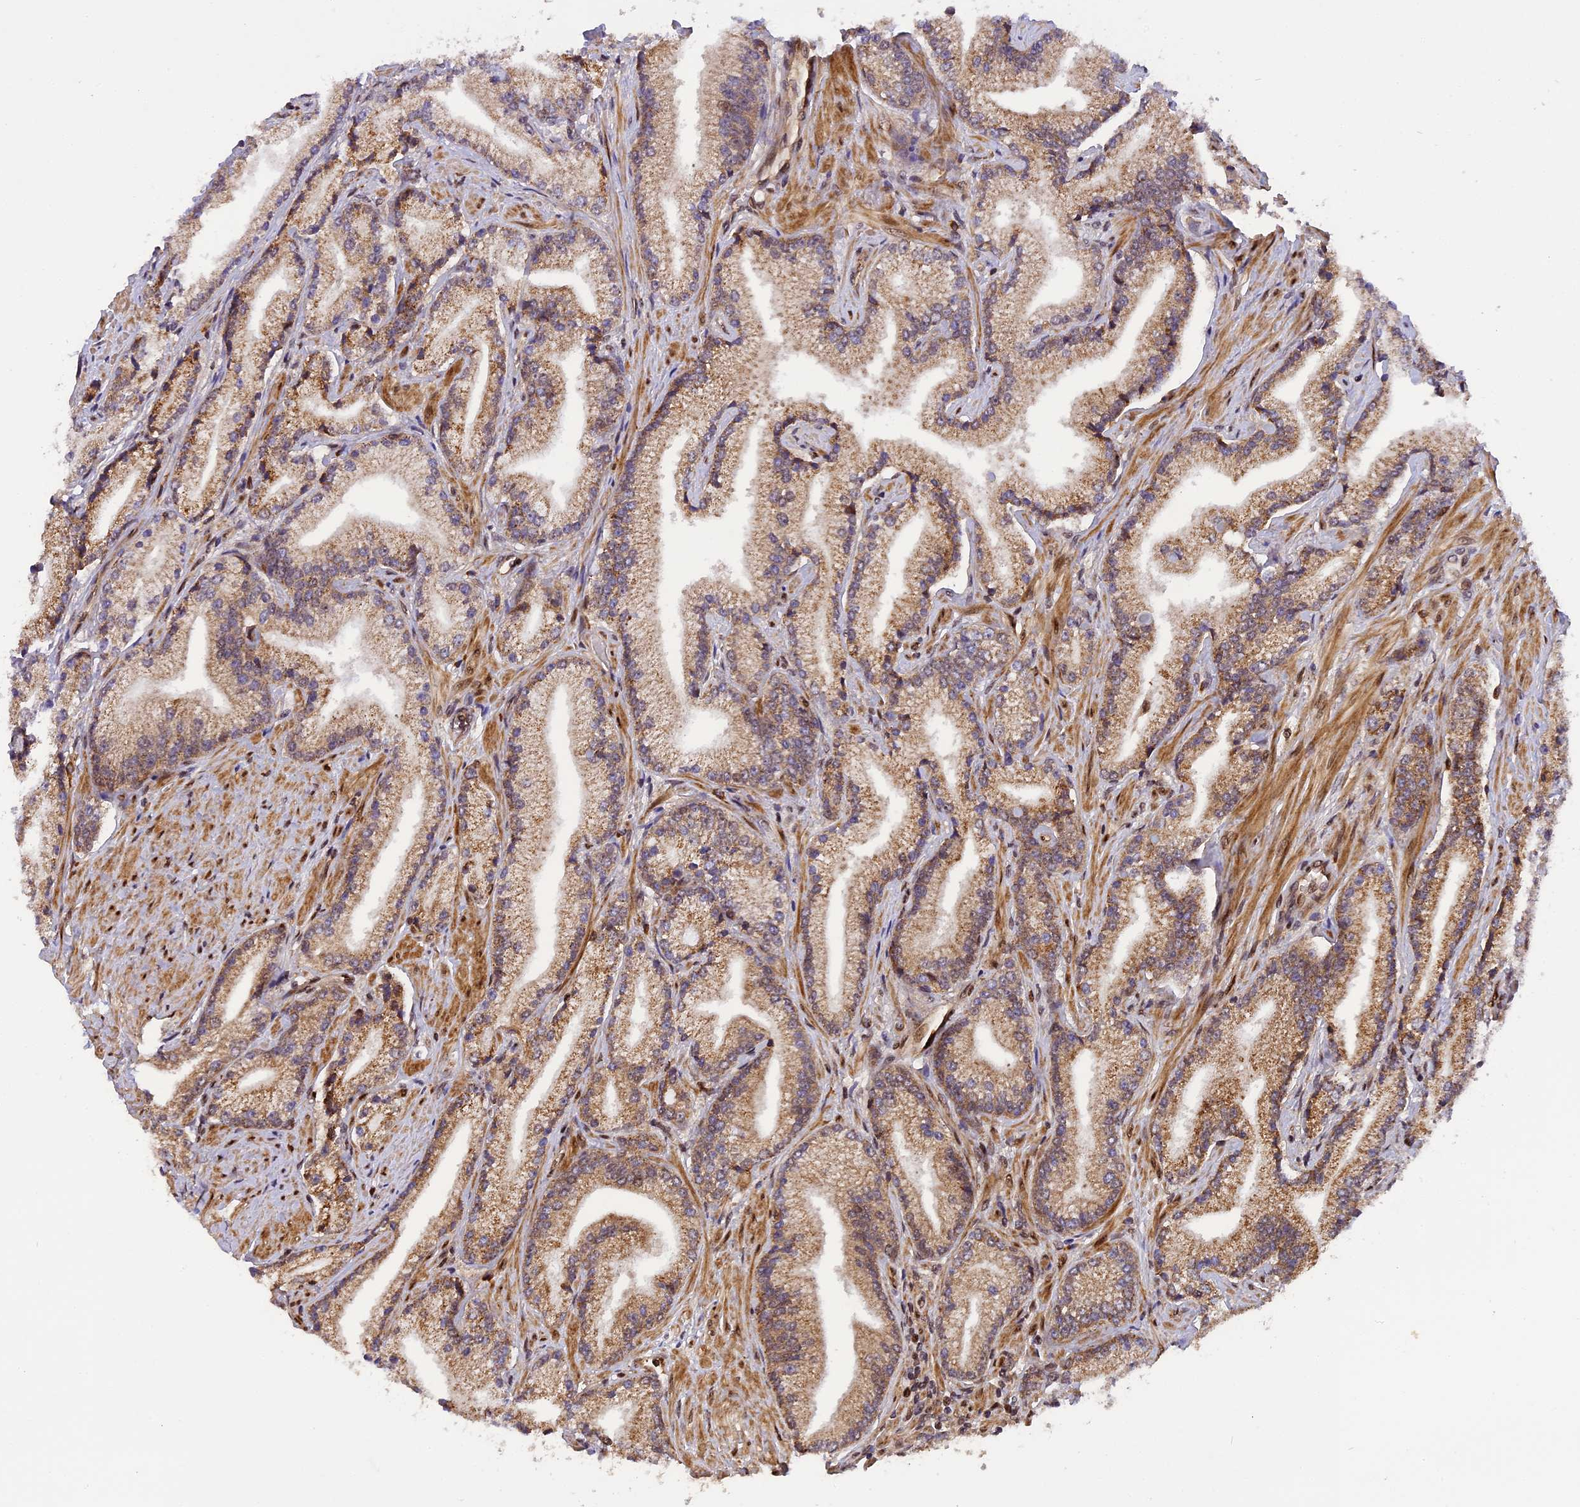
{"staining": {"intensity": "moderate", "quantity": ">75%", "location": "cytoplasmic/membranous,nuclear"}, "tissue": "prostate cancer", "cell_type": "Tumor cells", "image_type": "cancer", "snomed": [{"axis": "morphology", "description": "Adenocarcinoma, High grade"}, {"axis": "topography", "description": "Prostate"}], "caption": "Tumor cells exhibit moderate cytoplasmic/membranous and nuclear expression in approximately >75% of cells in prostate cancer (high-grade adenocarcinoma).", "gene": "MICALL1", "patient": {"sex": "male", "age": 67}}